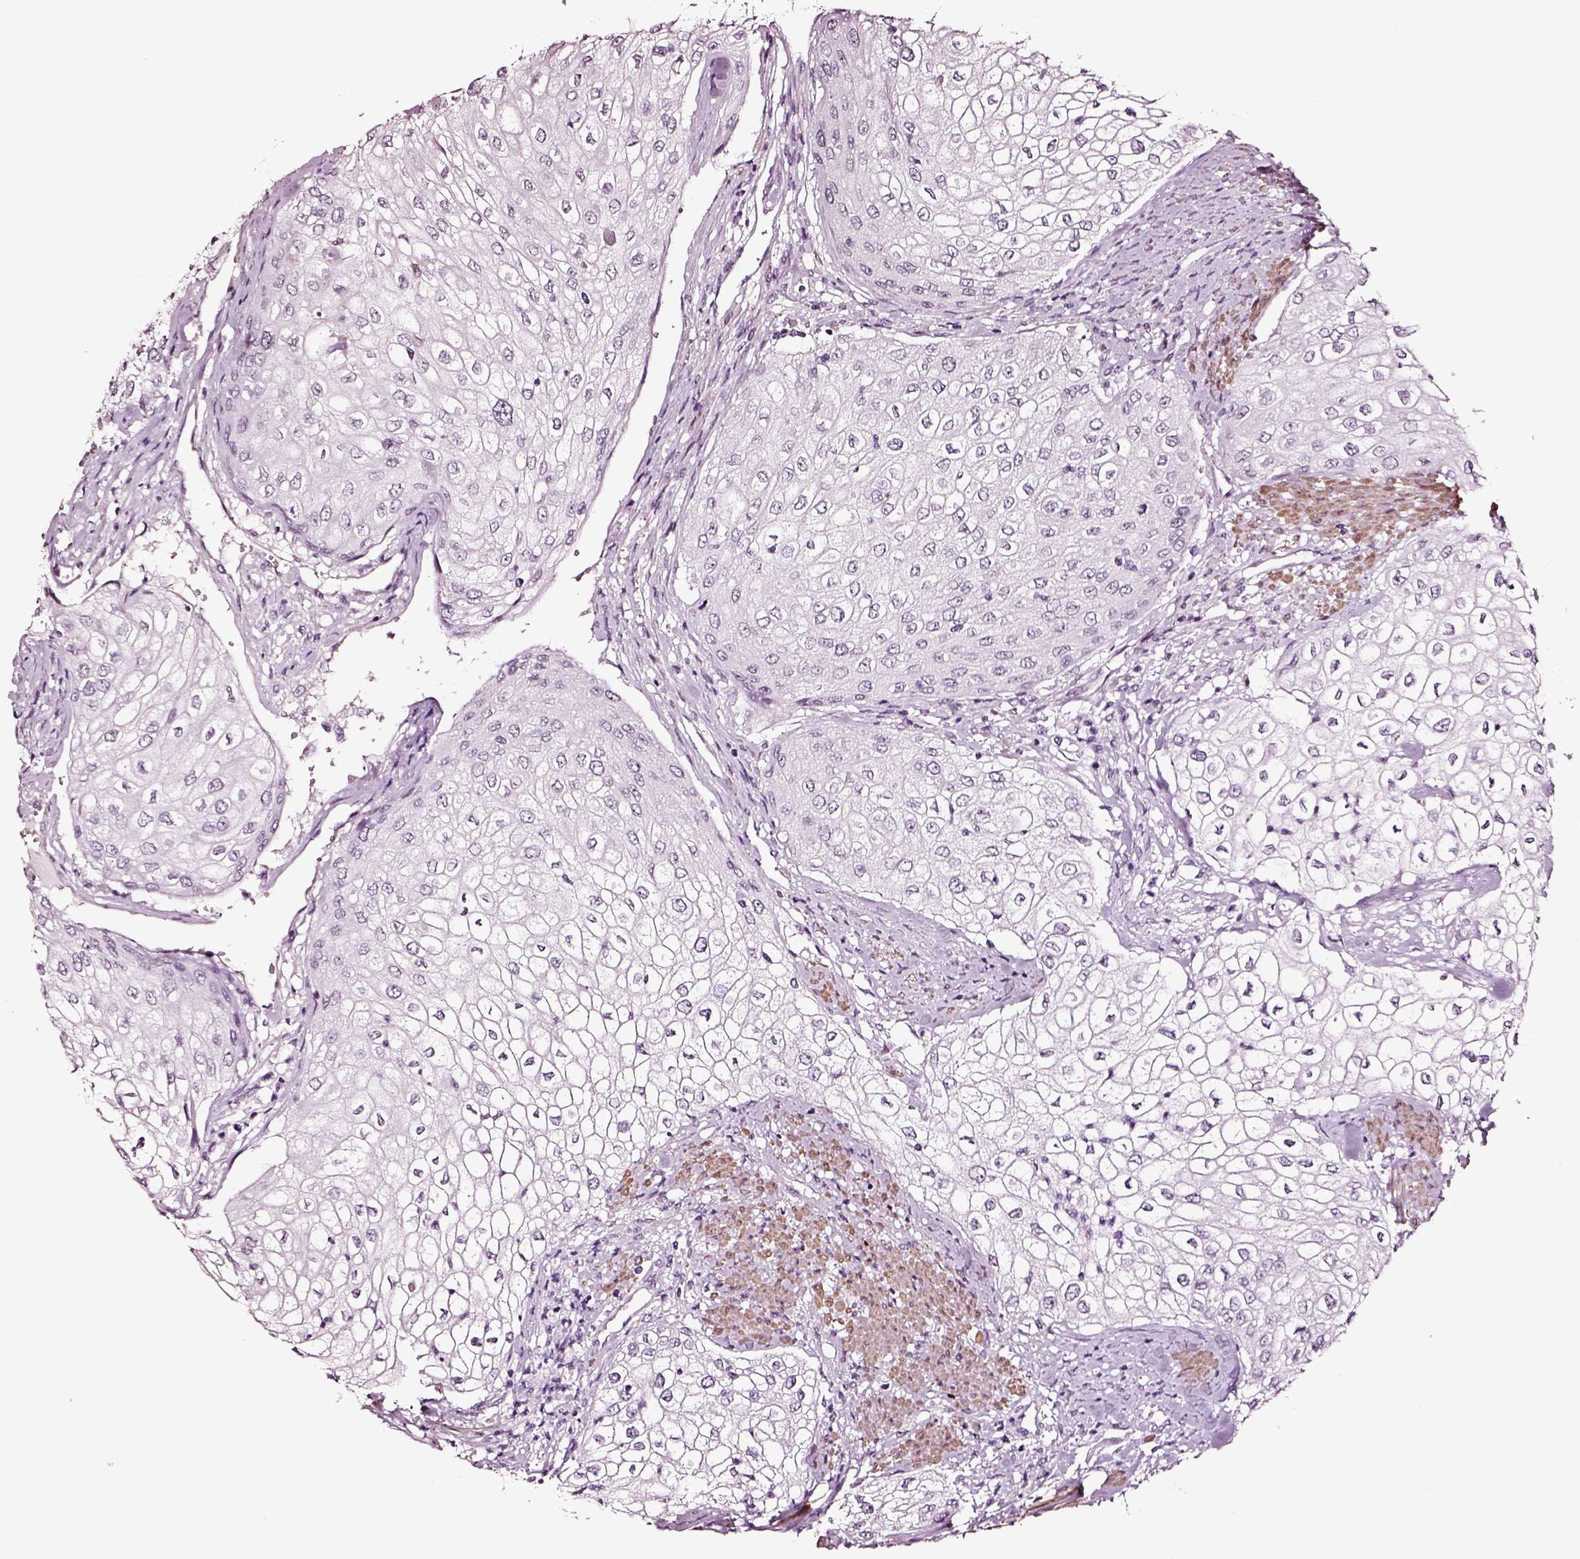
{"staining": {"intensity": "negative", "quantity": "none", "location": "none"}, "tissue": "urothelial cancer", "cell_type": "Tumor cells", "image_type": "cancer", "snomed": [{"axis": "morphology", "description": "Urothelial carcinoma, High grade"}, {"axis": "topography", "description": "Urinary bladder"}], "caption": "An image of urothelial cancer stained for a protein shows no brown staining in tumor cells.", "gene": "SOX10", "patient": {"sex": "male", "age": 62}}